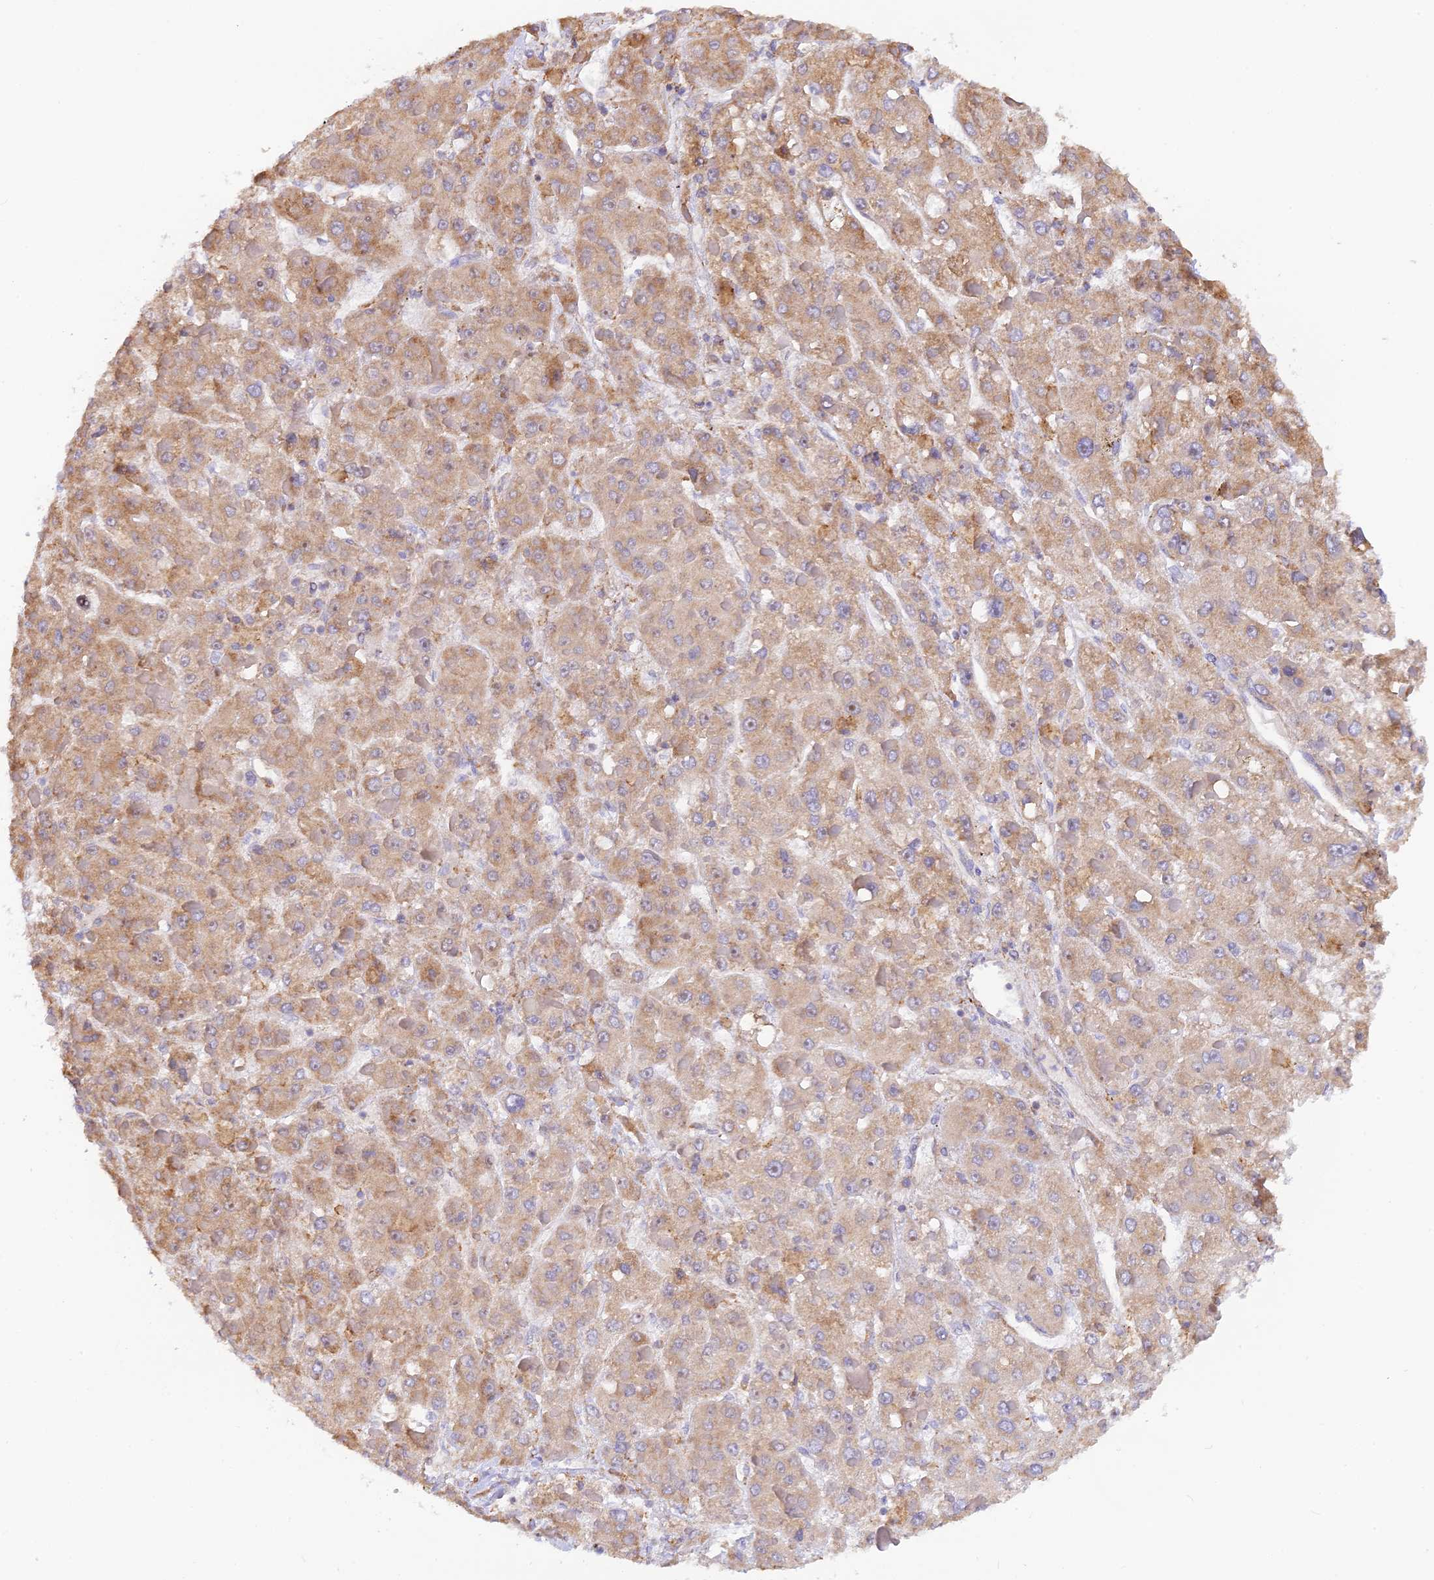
{"staining": {"intensity": "moderate", "quantity": ">75%", "location": "cytoplasmic/membranous"}, "tissue": "liver cancer", "cell_type": "Tumor cells", "image_type": "cancer", "snomed": [{"axis": "morphology", "description": "Carcinoma, Hepatocellular, NOS"}, {"axis": "topography", "description": "Liver"}], "caption": "Immunohistochemical staining of human liver cancer displays medium levels of moderate cytoplasmic/membranous staining in about >75% of tumor cells.", "gene": "RPL5", "patient": {"sex": "female", "age": 73}}